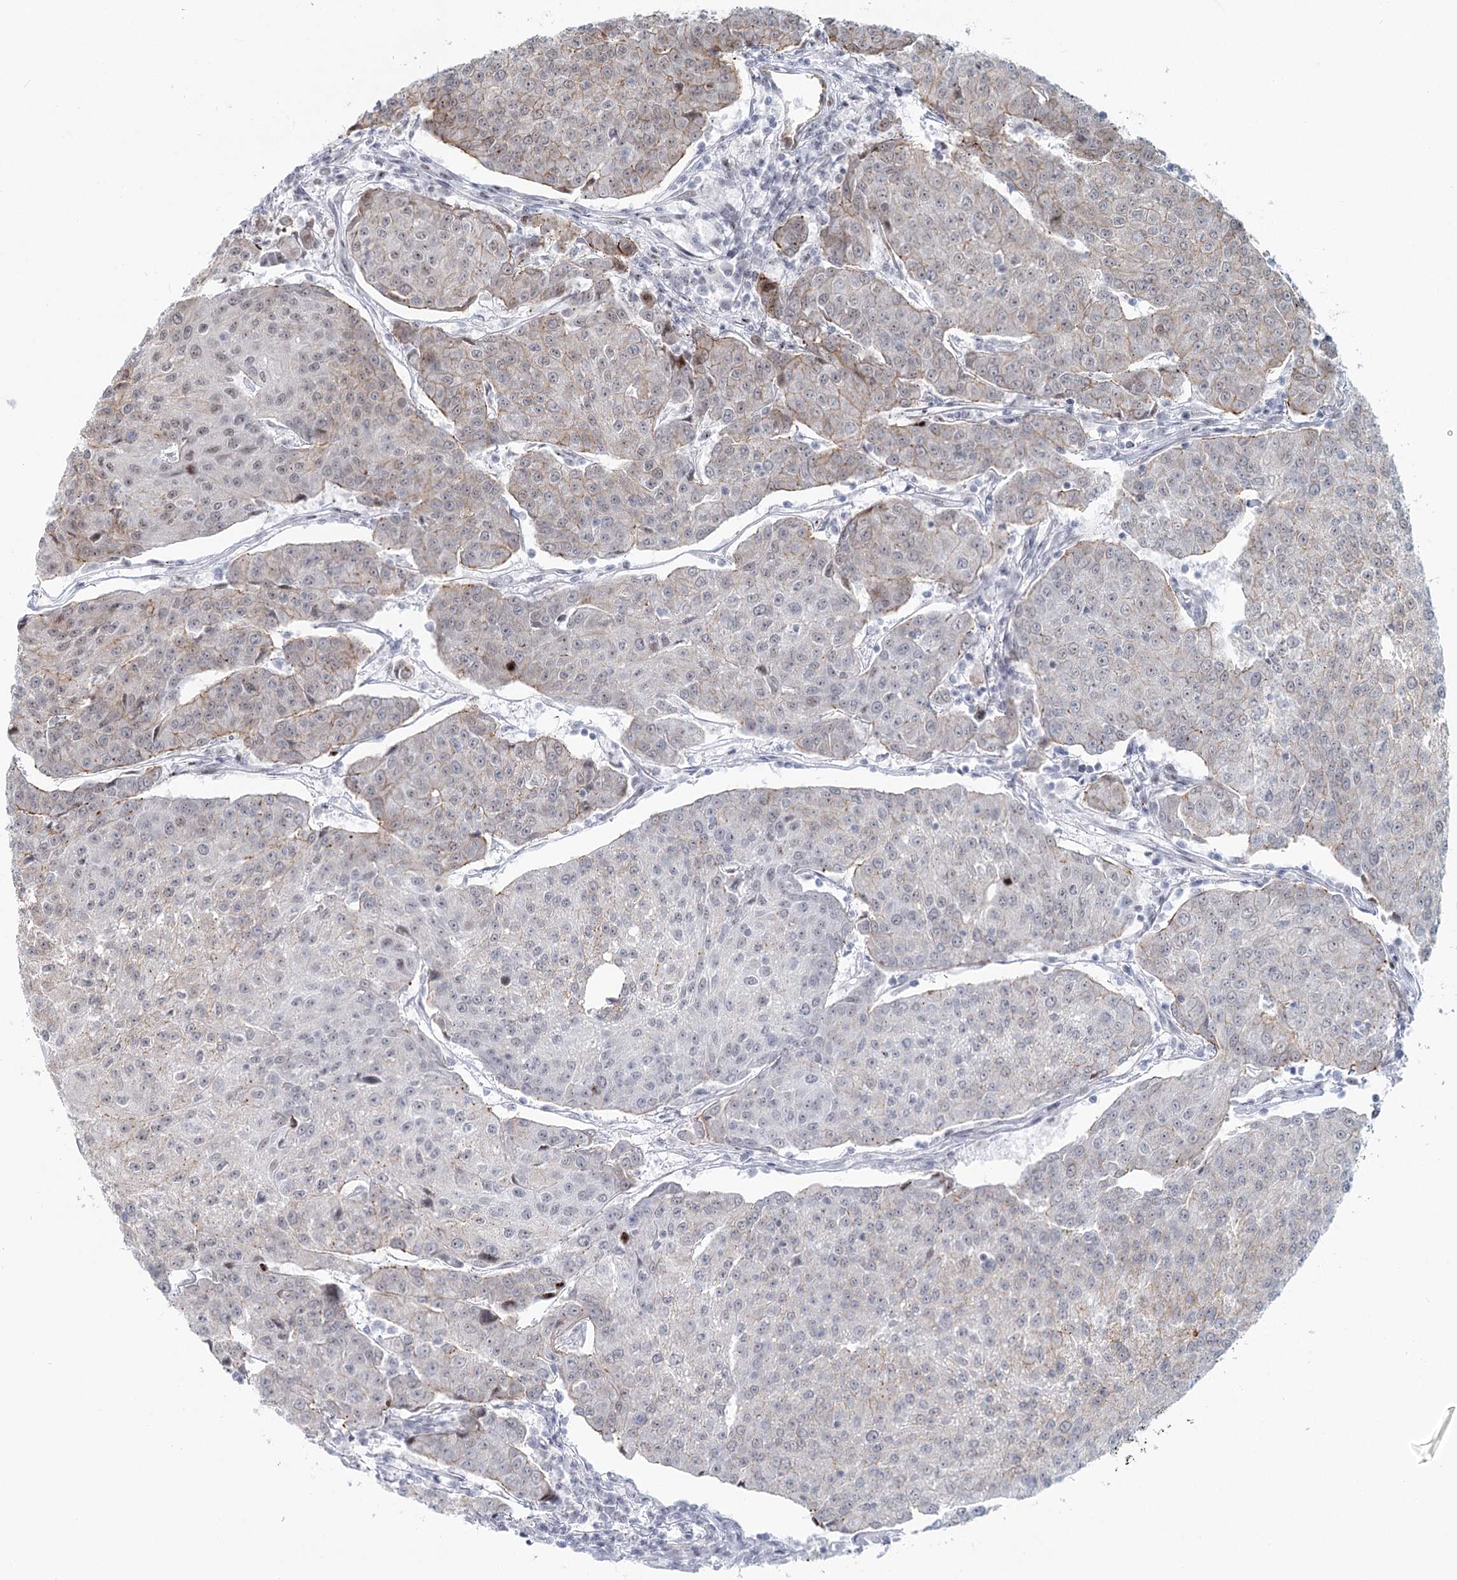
{"staining": {"intensity": "weak", "quantity": "<25%", "location": "cytoplasmic/membranous,nuclear"}, "tissue": "urothelial cancer", "cell_type": "Tumor cells", "image_type": "cancer", "snomed": [{"axis": "morphology", "description": "Urothelial carcinoma, High grade"}, {"axis": "topography", "description": "Urinary bladder"}], "caption": "Immunohistochemical staining of human high-grade urothelial carcinoma demonstrates no significant positivity in tumor cells.", "gene": "ABHD8", "patient": {"sex": "female", "age": 85}}